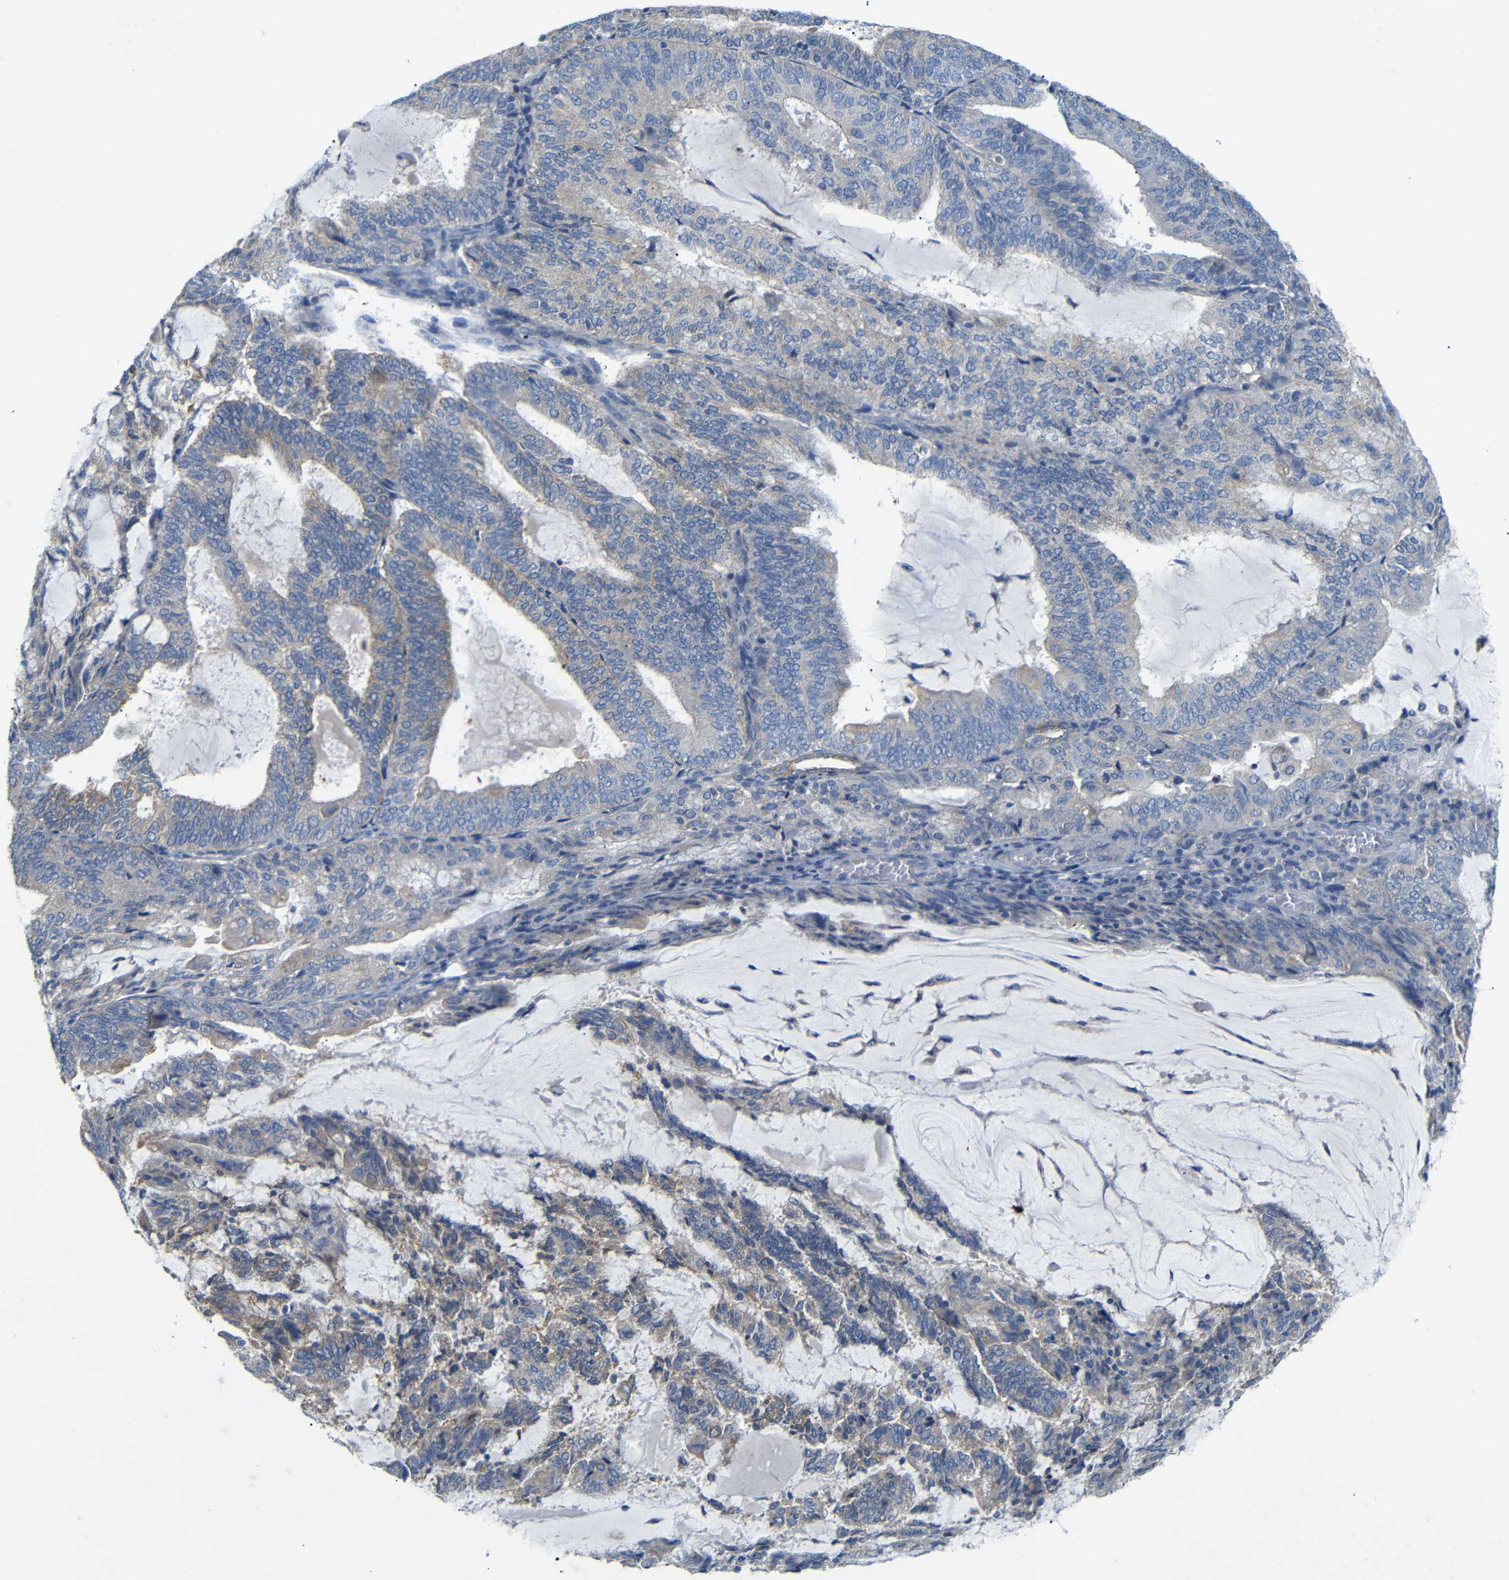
{"staining": {"intensity": "weak", "quantity": "25%-75%", "location": "cytoplasmic/membranous"}, "tissue": "endometrial cancer", "cell_type": "Tumor cells", "image_type": "cancer", "snomed": [{"axis": "morphology", "description": "Adenocarcinoma, NOS"}, {"axis": "topography", "description": "Endometrium"}], "caption": "Brown immunohistochemical staining in human endometrial adenocarcinoma shows weak cytoplasmic/membranous expression in about 25%-75% of tumor cells.", "gene": "ALOX15", "patient": {"sex": "female", "age": 81}}